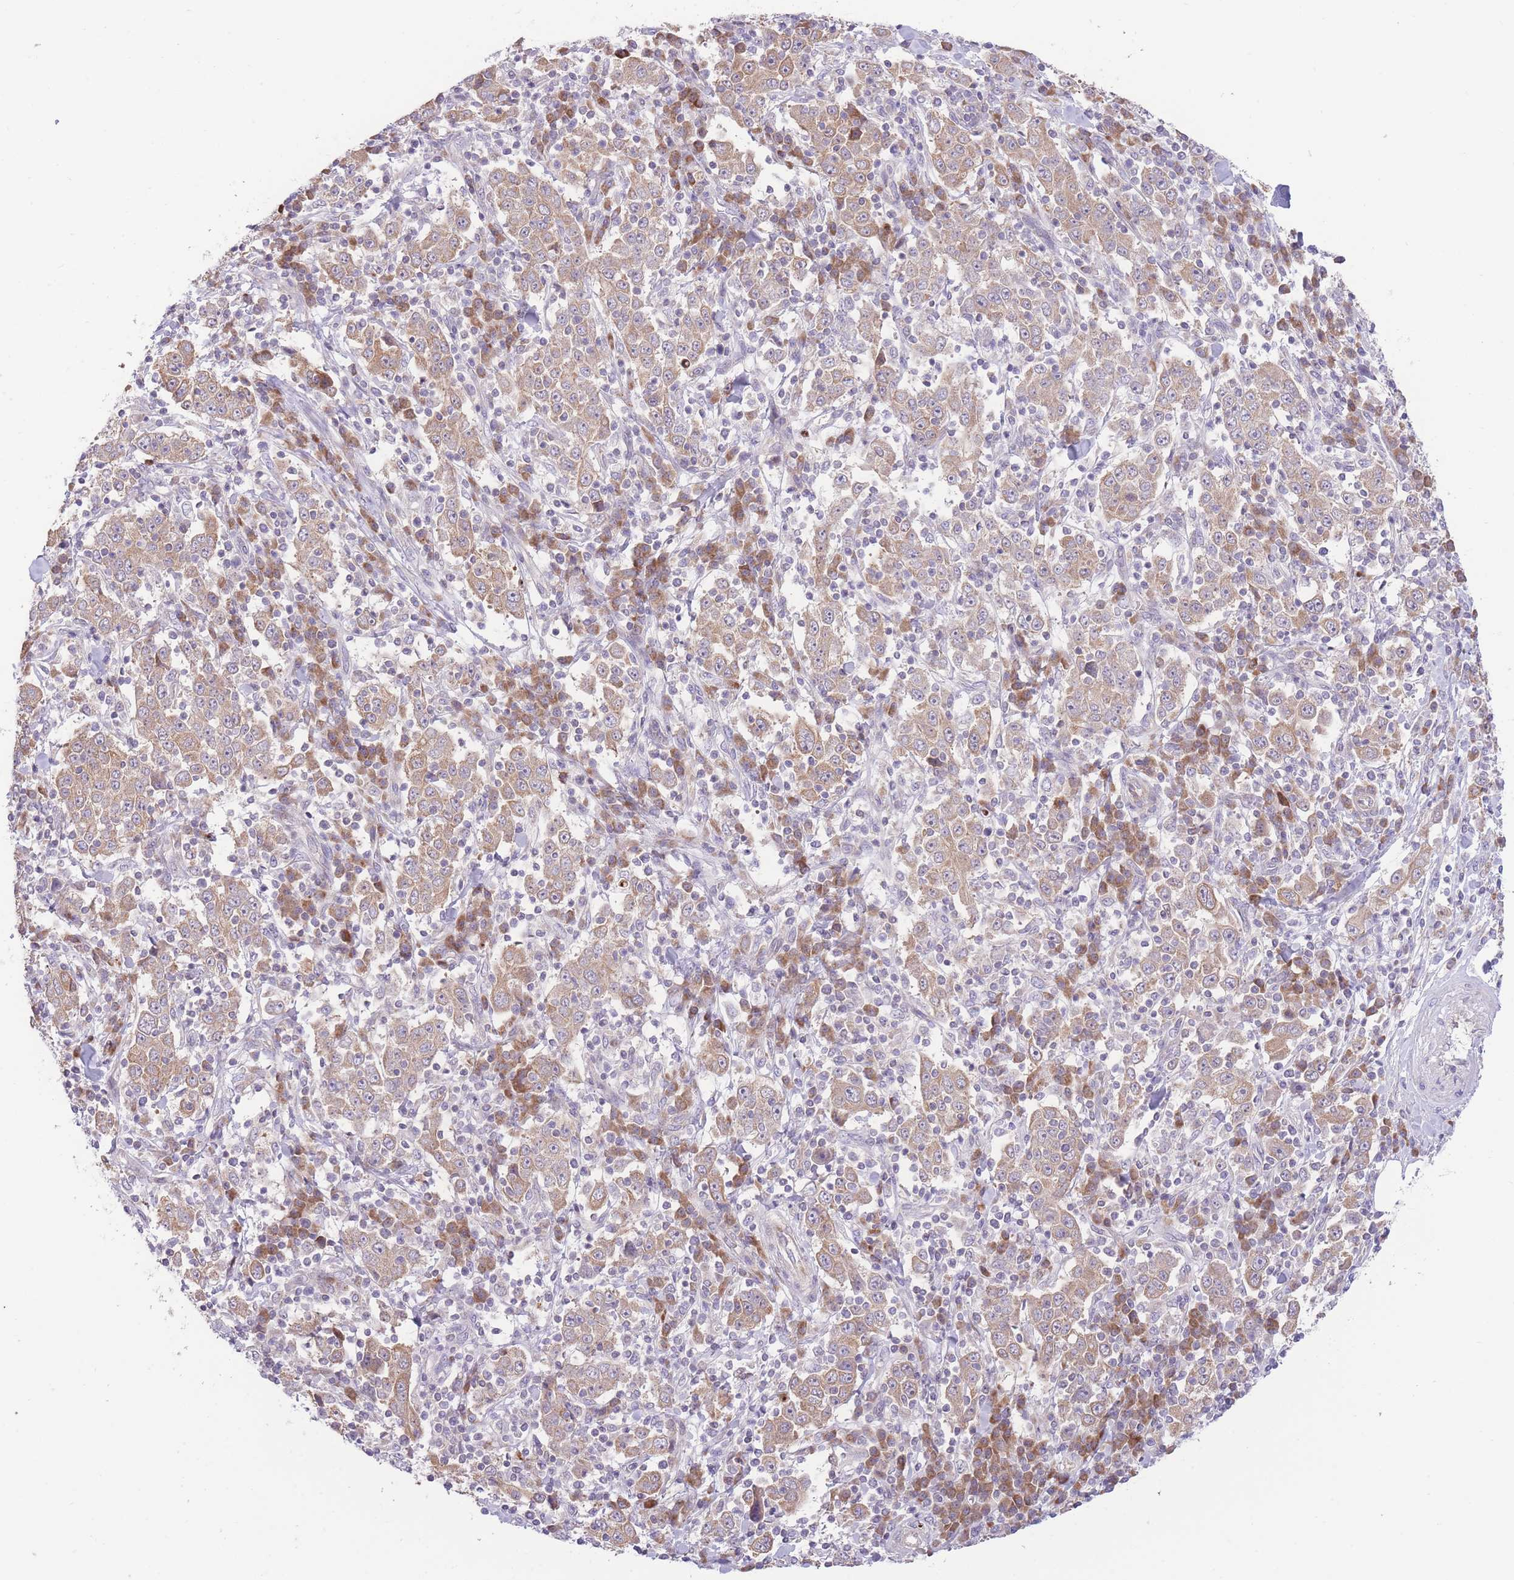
{"staining": {"intensity": "weak", "quantity": ">75%", "location": "cytoplasmic/membranous"}, "tissue": "stomach cancer", "cell_type": "Tumor cells", "image_type": "cancer", "snomed": [{"axis": "morphology", "description": "Normal tissue, NOS"}, {"axis": "morphology", "description": "Adenocarcinoma, NOS"}, {"axis": "topography", "description": "Stomach, upper"}, {"axis": "topography", "description": "Stomach"}], "caption": "Protein staining of adenocarcinoma (stomach) tissue shows weak cytoplasmic/membranous positivity in about >75% of tumor cells.", "gene": "BOLA2B", "patient": {"sex": "male", "age": 59}}